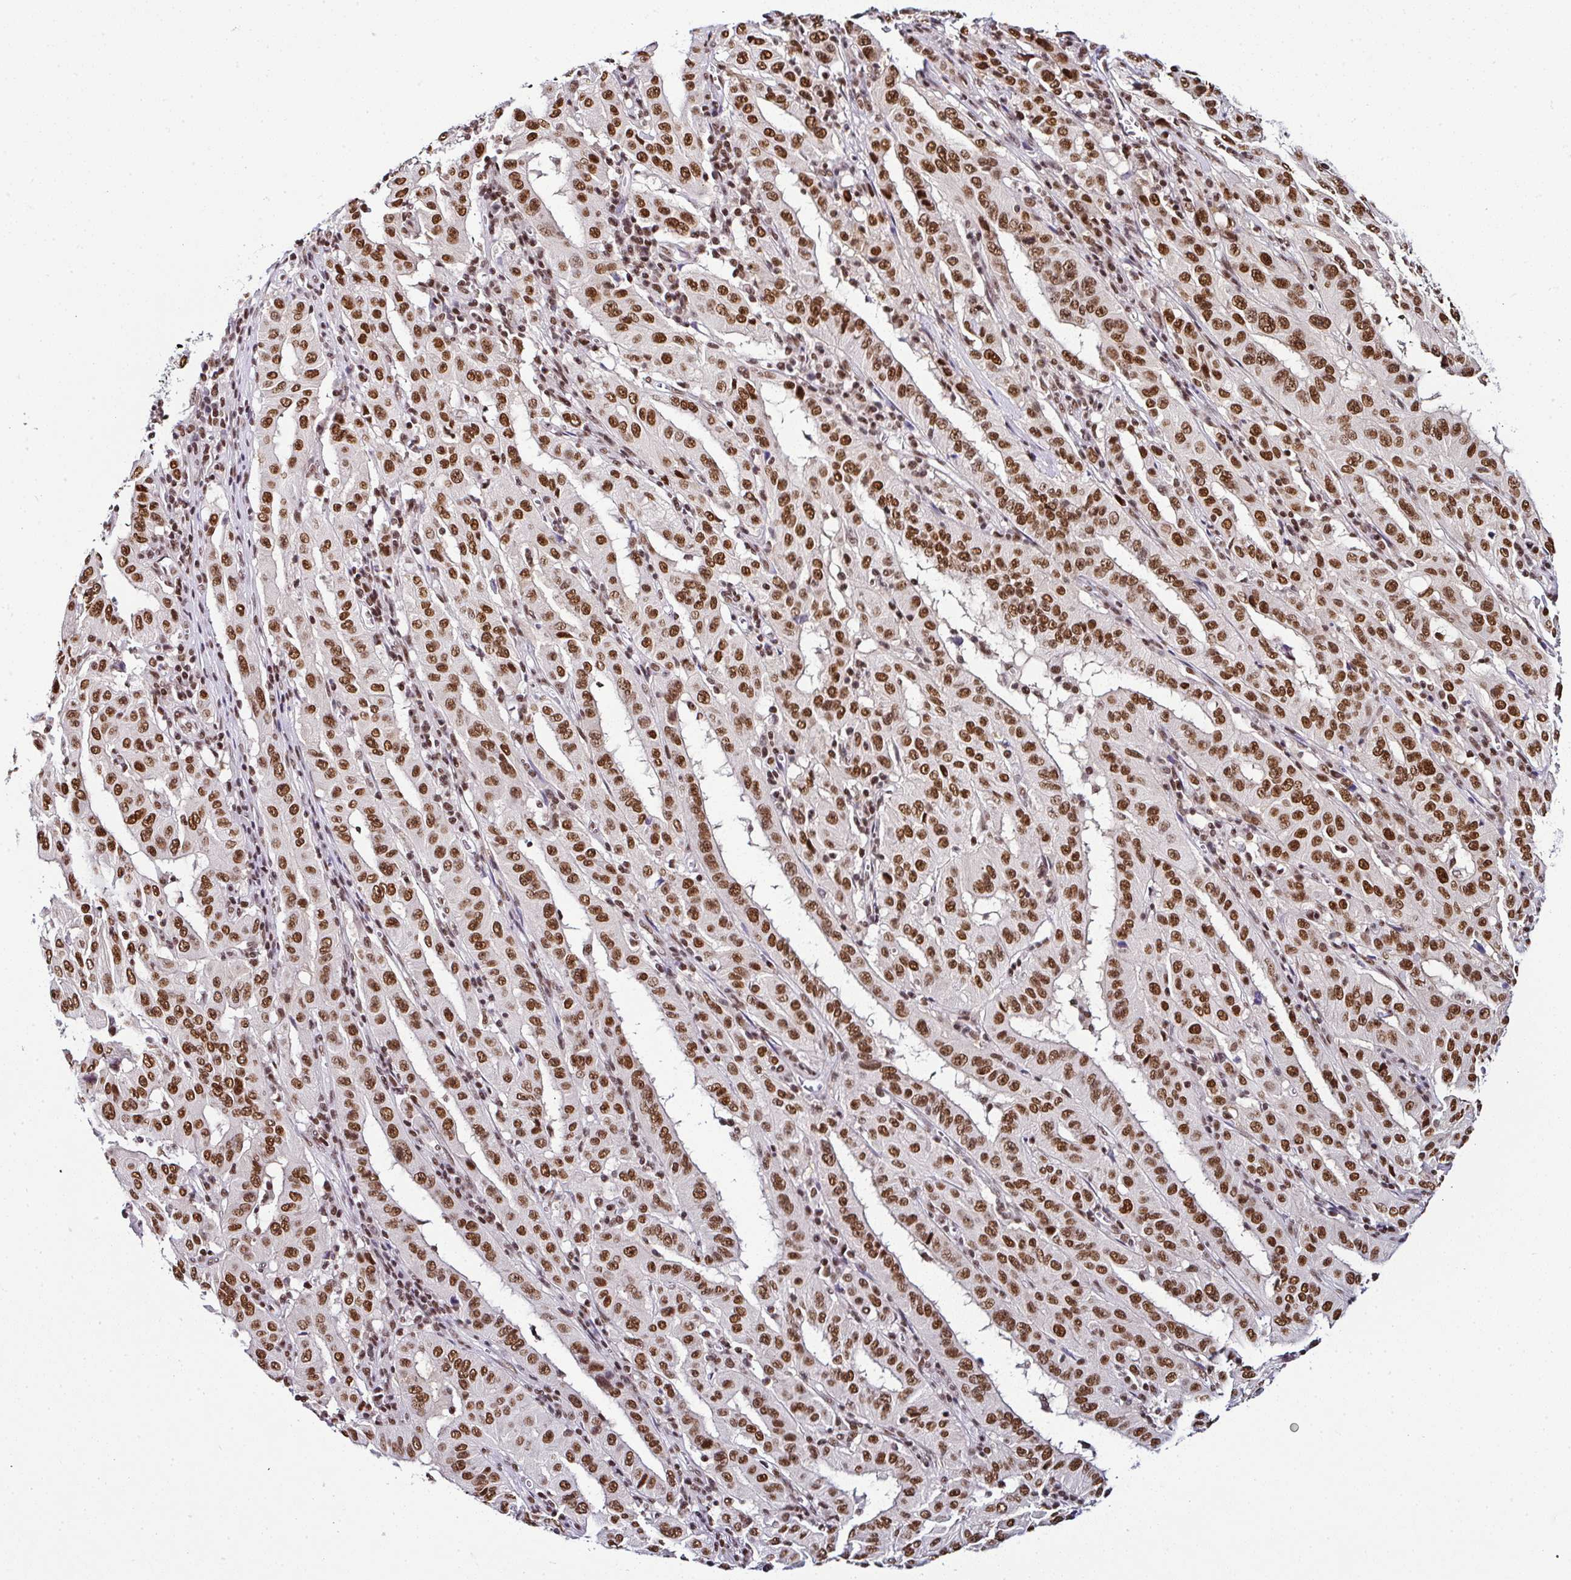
{"staining": {"intensity": "moderate", "quantity": ">75%", "location": "nuclear"}, "tissue": "pancreatic cancer", "cell_type": "Tumor cells", "image_type": "cancer", "snomed": [{"axis": "morphology", "description": "Adenocarcinoma, NOS"}, {"axis": "topography", "description": "Pancreas"}], "caption": "Pancreatic adenocarcinoma stained with IHC exhibits moderate nuclear expression in about >75% of tumor cells.", "gene": "DR1", "patient": {"sex": "male", "age": 63}}